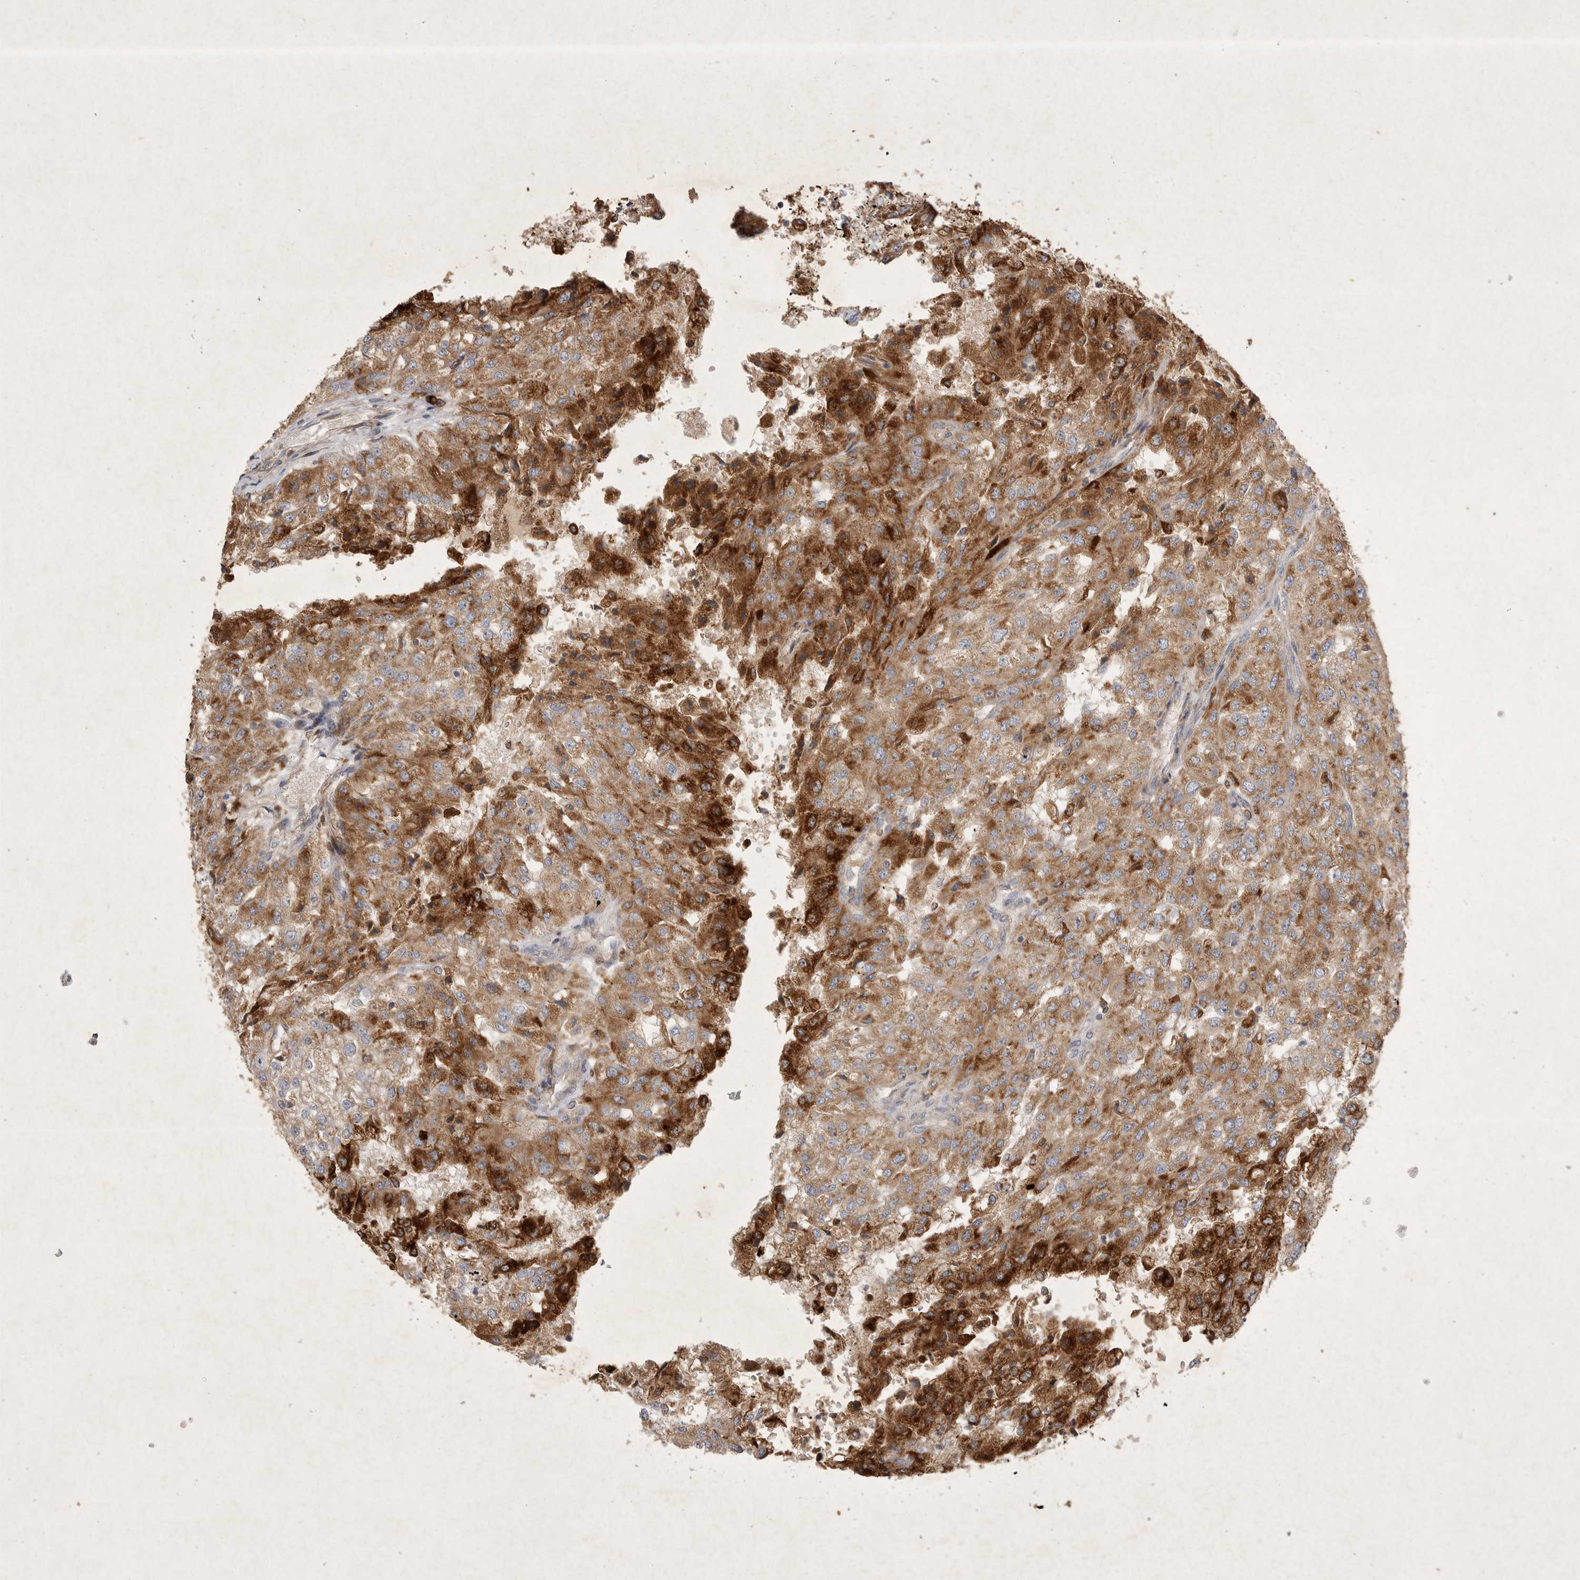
{"staining": {"intensity": "strong", "quantity": ">75%", "location": "cytoplasmic/membranous"}, "tissue": "renal cancer", "cell_type": "Tumor cells", "image_type": "cancer", "snomed": [{"axis": "morphology", "description": "Adenocarcinoma, NOS"}, {"axis": "topography", "description": "Kidney"}], "caption": "Immunohistochemistry staining of adenocarcinoma (renal), which shows high levels of strong cytoplasmic/membranous expression in about >75% of tumor cells indicating strong cytoplasmic/membranous protein expression. The staining was performed using DAB (brown) for protein detection and nuclei were counterstained in hematoxylin (blue).", "gene": "MRPL41", "patient": {"sex": "female", "age": 54}}